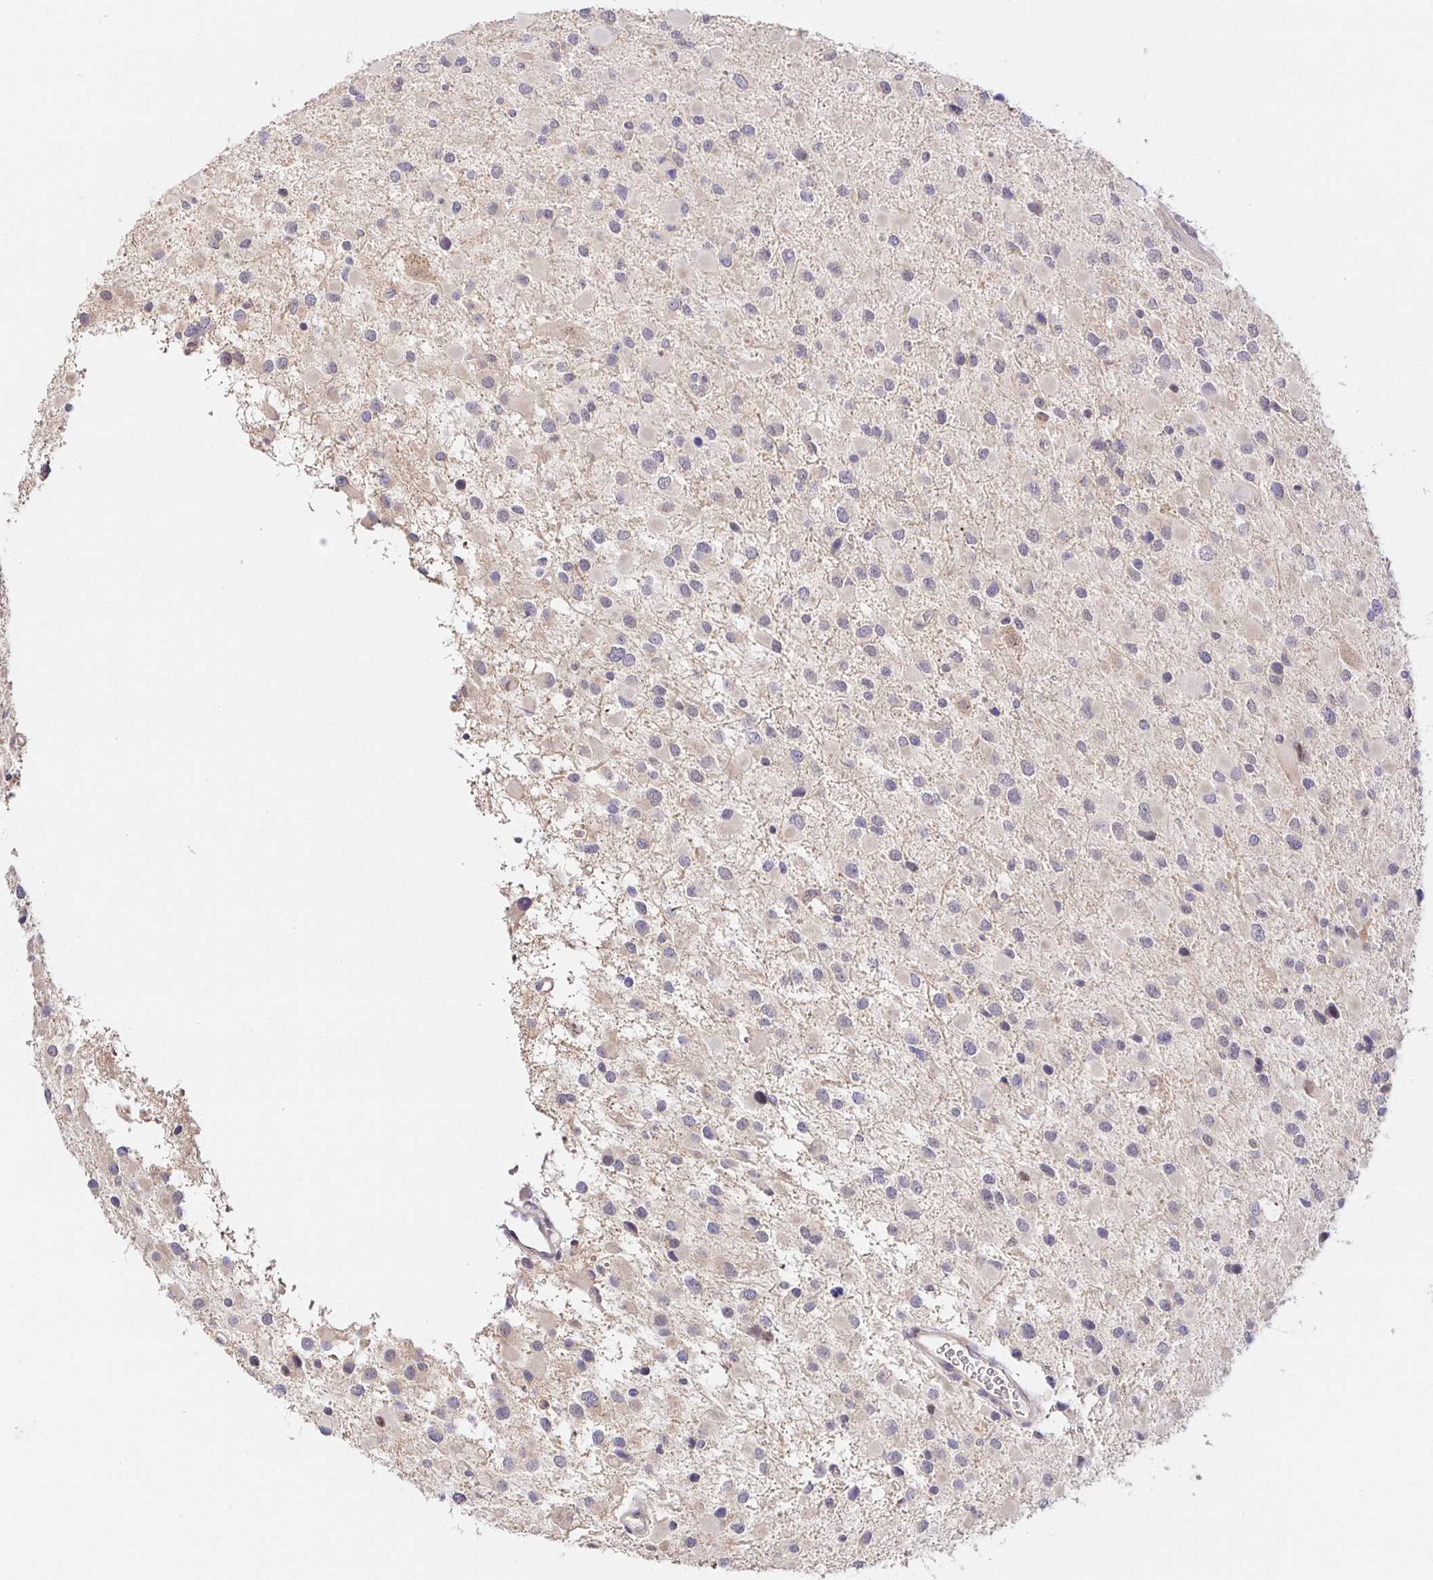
{"staining": {"intensity": "negative", "quantity": "none", "location": "none"}, "tissue": "glioma", "cell_type": "Tumor cells", "image_type": "cancer", "snomed": [{"axis": "morphology", "description": "Glioma, malignant, Low grade"}, {"axis": "topography", "description": "Brain"}], "caption": "Malignant glioma (low-grade) was stained to show a protein in brown. There is no significant staining in tumor cells.", "gene": "ZDHHC11", "patient": {"sex": "female", "age": 32}}